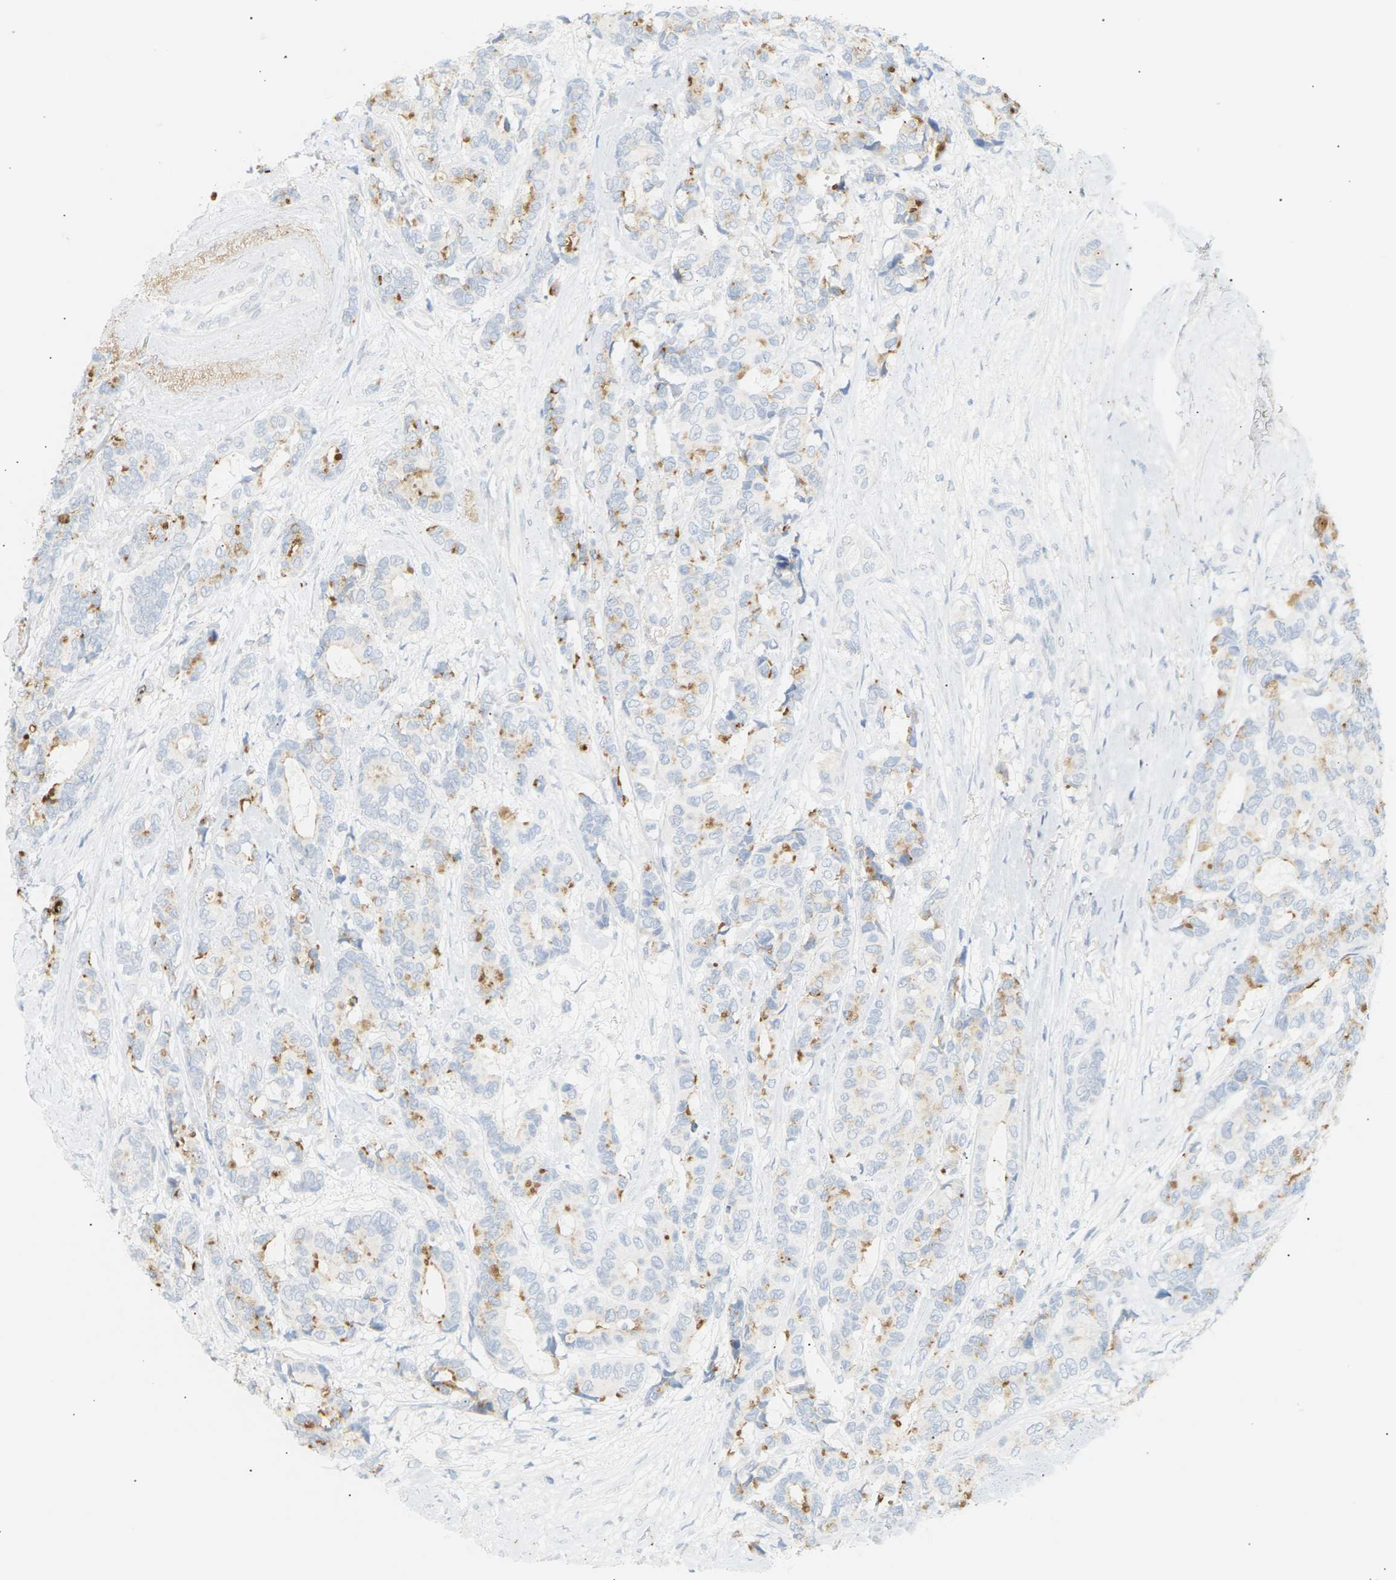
{"staining": {"intensity": "moderate", "quantity": "25%-75%", "location": "cytoplasmic/membranous"}, "tissue": "breast cancer", "cell_type": "Tumor cells", "image_type": "cancer", "snomed": [{"axis": "morphology", "description": "Duct carcinoma"}, {"axis": "topography", "description": "Breast"}], "caption": "High-power microscopy captured an immunohistochemistry photomicrograph of infiltrating ductal carcinoma (breast), revealing moderate cytoplasmic/membranous expression in approximately 25%-75% of tumor cells.", "gene": "CLU", "patient": {"sex": "female", "age": 87}}